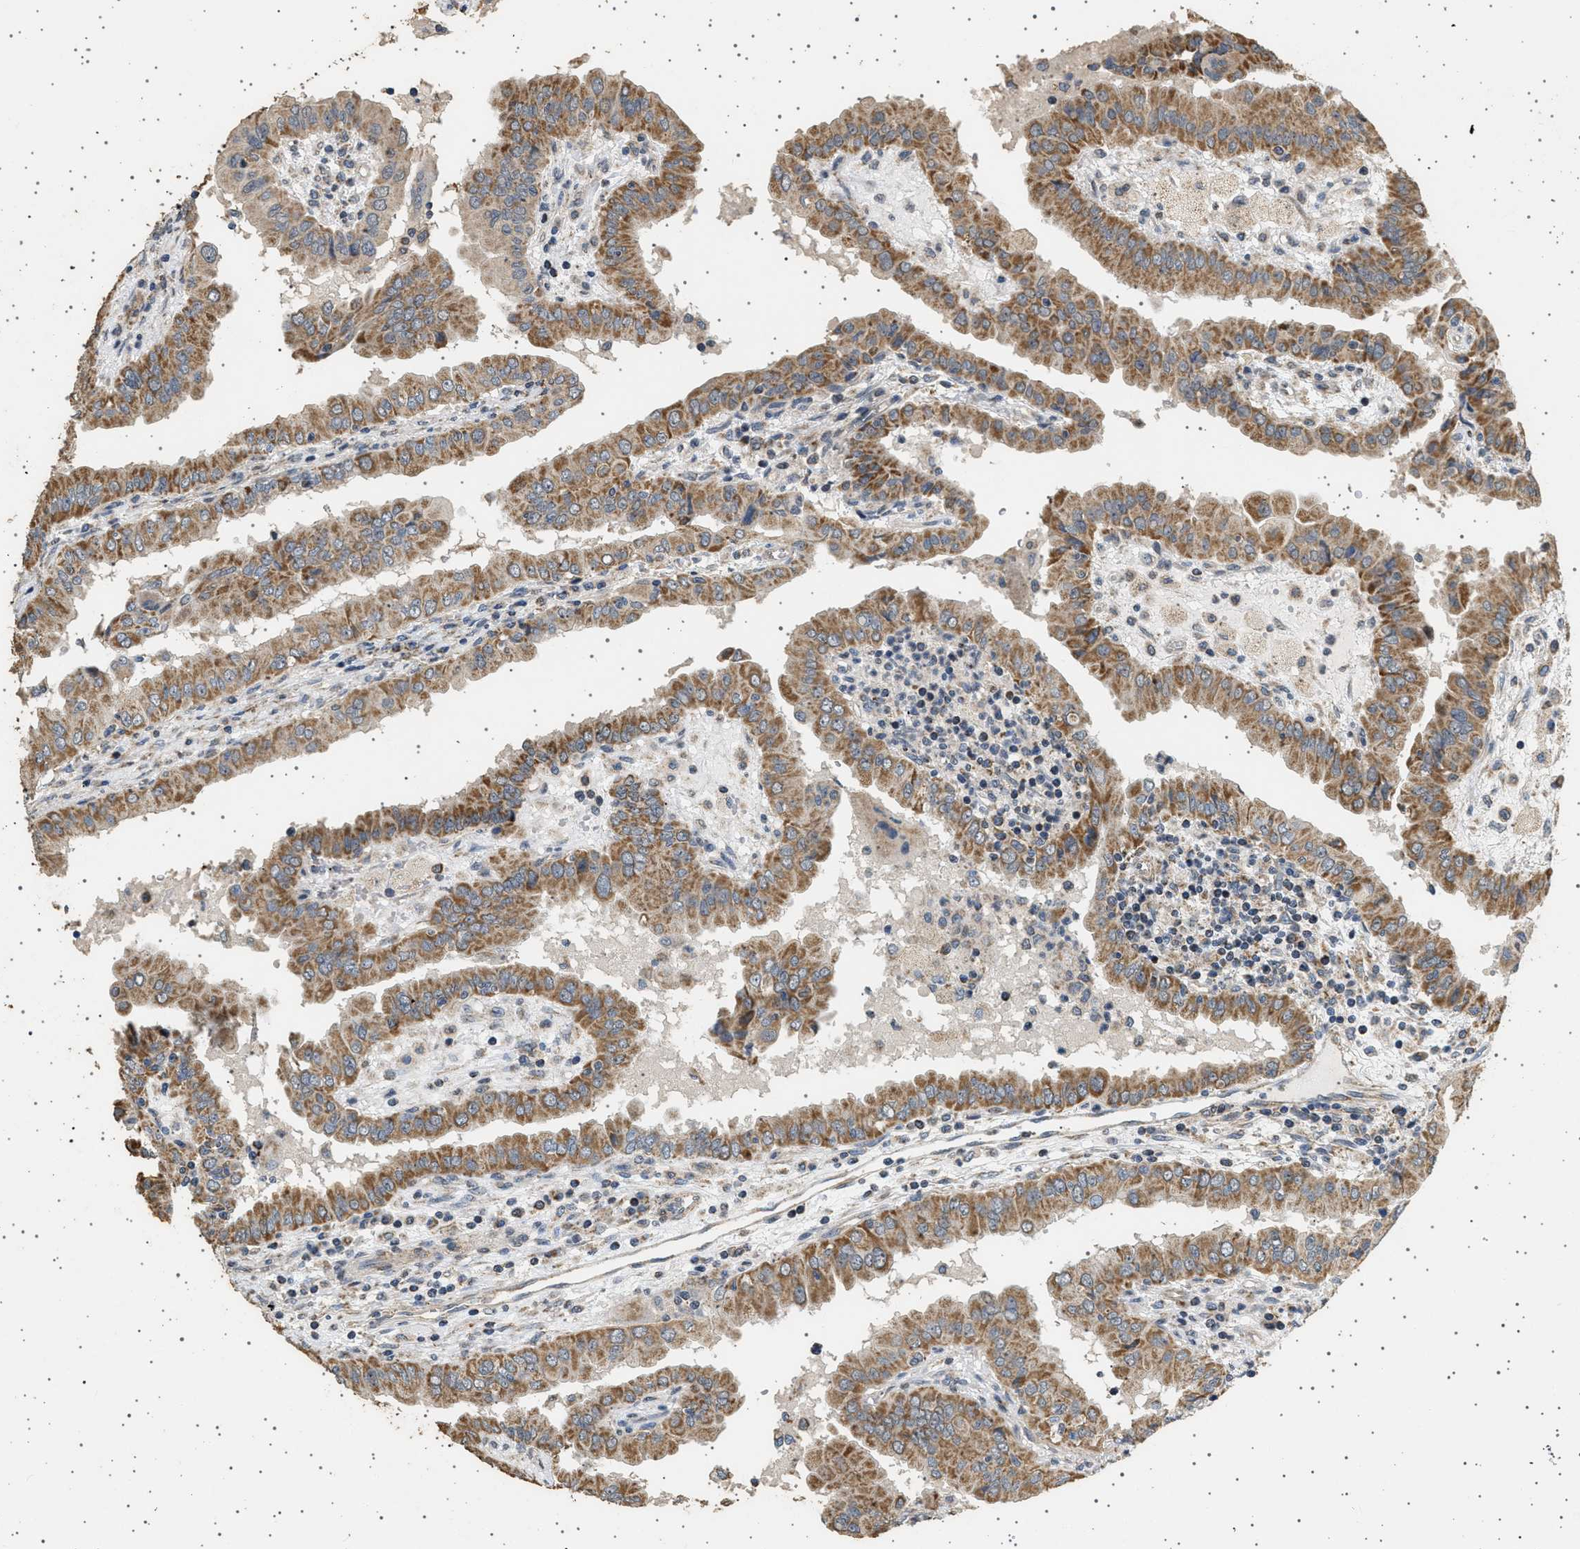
{"staining": {"intensity": "moderate", "quantity": ">75%", "location": "cytoplasmic/membranous"}, "tissue": "thyroid cancer", "cell_type": "Tumor cells", "image_type": "cancer", "snomed": [{"axis": "morphology", "description": "Papillary adenocarcinoma, NOS"}, {"axis": "topography", "description": "Thyroid gland"}], "caption": "Protein expression analysis of thyroid cancer (papillary adenocarcinoma) demonstrates moderate cytoplasmic/membranous staining in about >75% of tumor cells.", "gene": "KCNA4", "patient": {"sex": "male", "age": 33}}